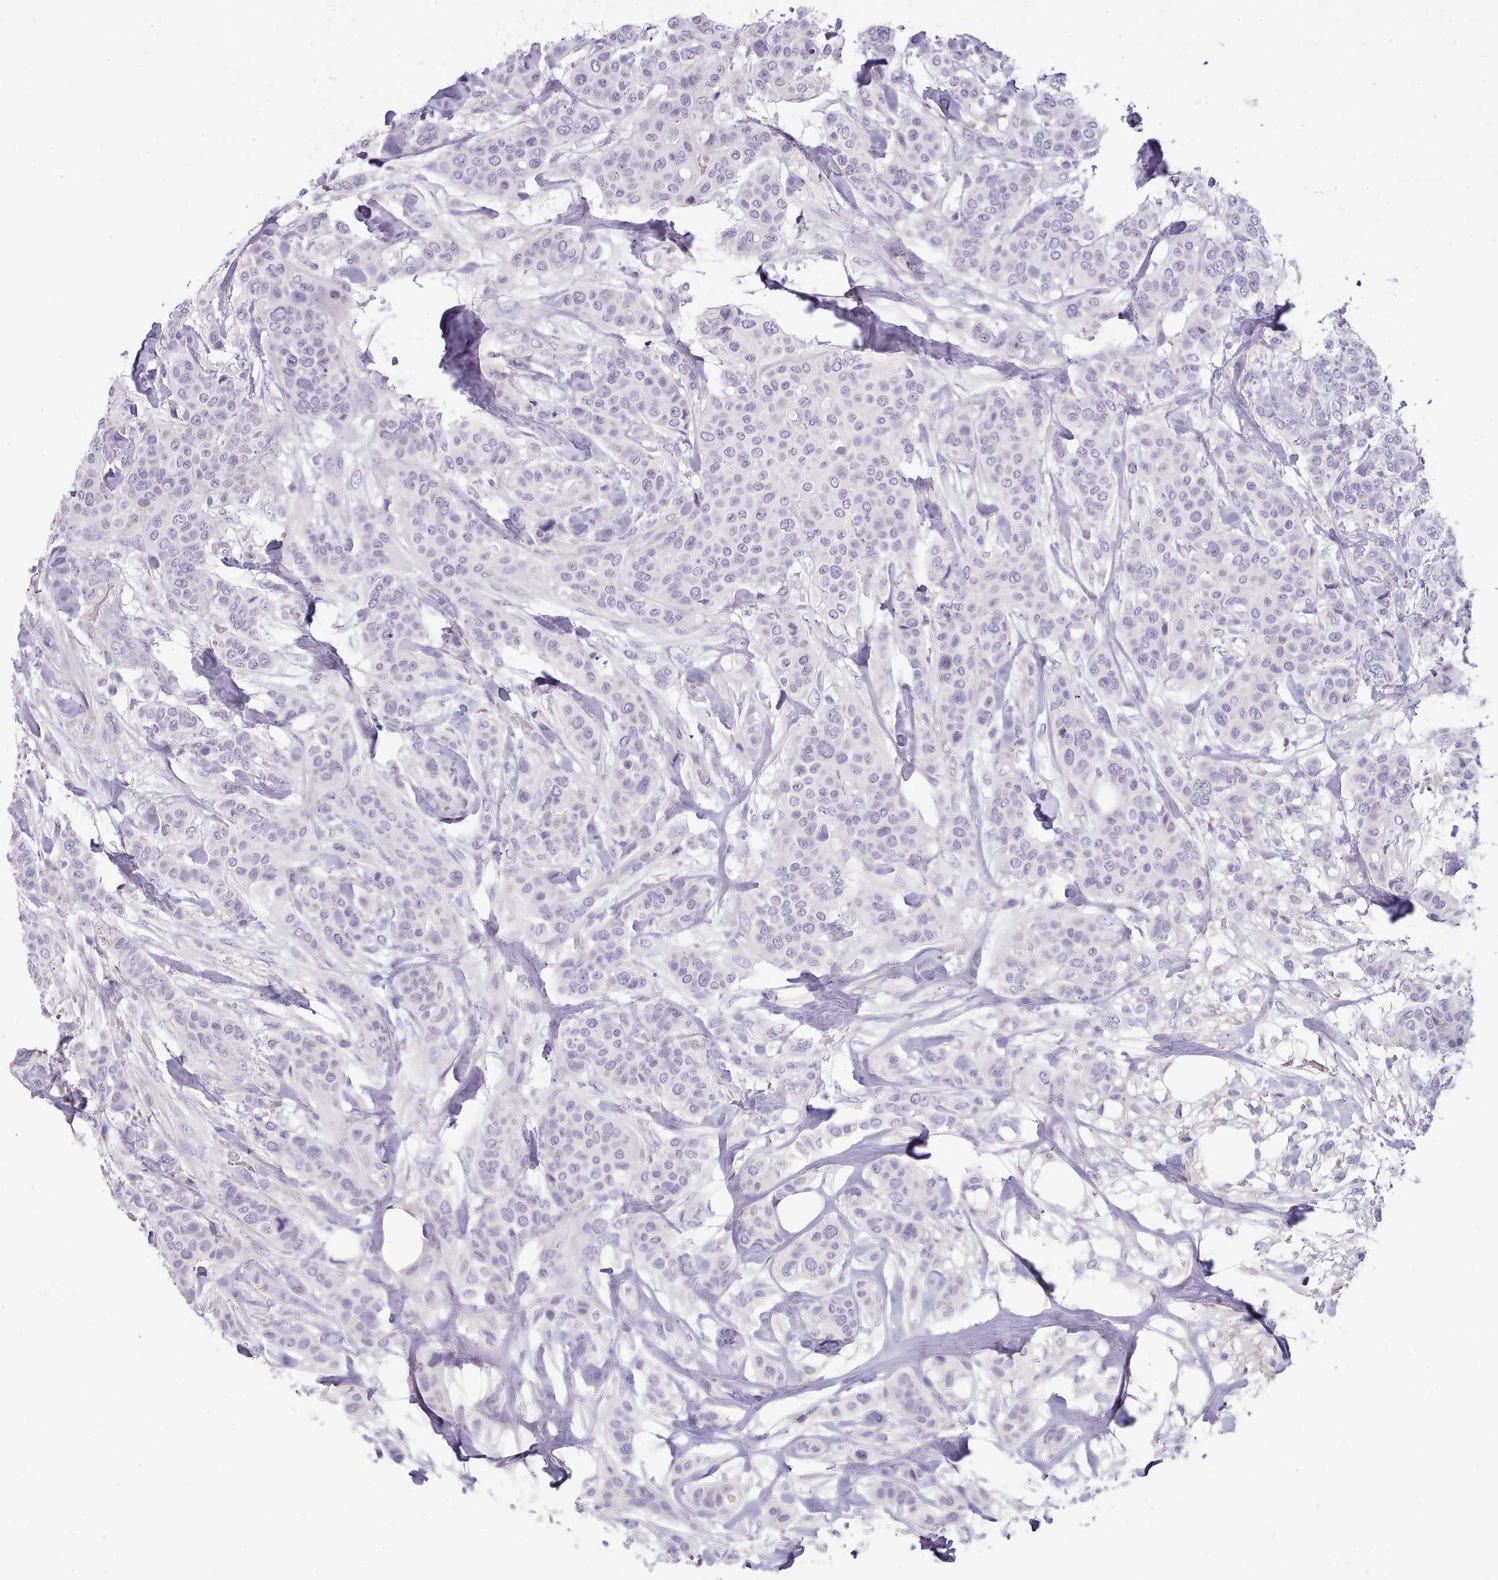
{"staining": {"intensity": "negative", "quantity": "none", "location": "none"}, "tissue": "breast cancer", "cell_type": "Tumor cells", "image_type": "cancer", "snomed": [{"axis": "morphology", "description": "Lobular carcinoma"}, {"axis": "topography", "description": "Breast"}], "caption": "High power microscopy histopathology image of an immunohistochemistry photomicrograph of lobular carcinoma (breast), revealing no significant expression in tumor cells.", "gene": "TOX2", "patient": {"sex": "female", "age": 51}}